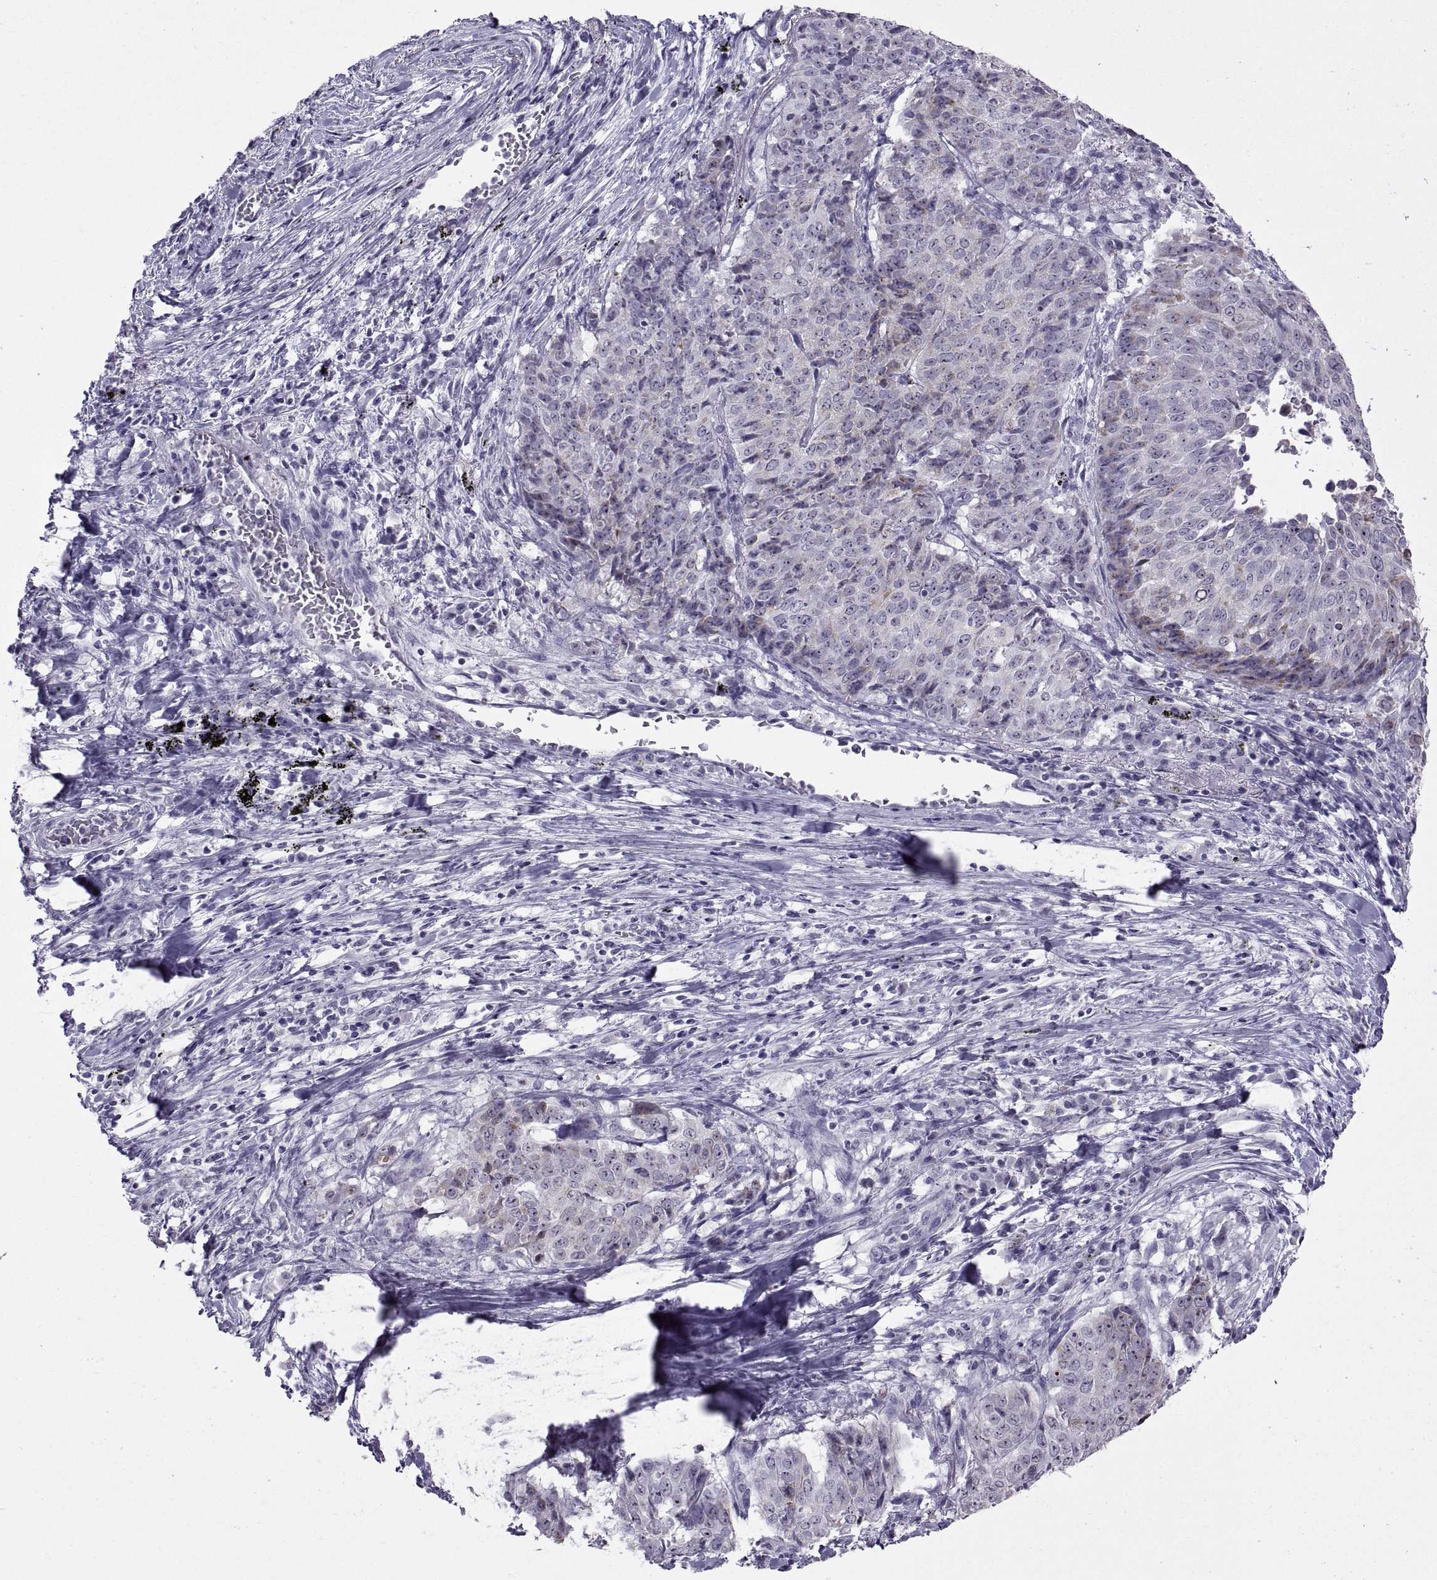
{"staining": {"intensity": "weak", "quantity": "<25%", "location": "cytoplasmic/membranous"}, "tissue": "lung cancer", "cell_type": "Tumor cells", "image_type": "cancer", "snomed": [{"axis": "morphology", "description": "Normal tissue, NOS"}, {"axis": "morphology", "description": "Squamous cell carcinoma, NOS"}, {"axis": "topography", "description": "Bronchus"}, {"axis": "topography", "description": "Lung"}], "caption": "Immunohistochemical staining of human lung squamous cell carcinoma shows no significant expression in tumor cells.", "gene": "ASIC2", "patient": {"sex": "male", "age": 64}}